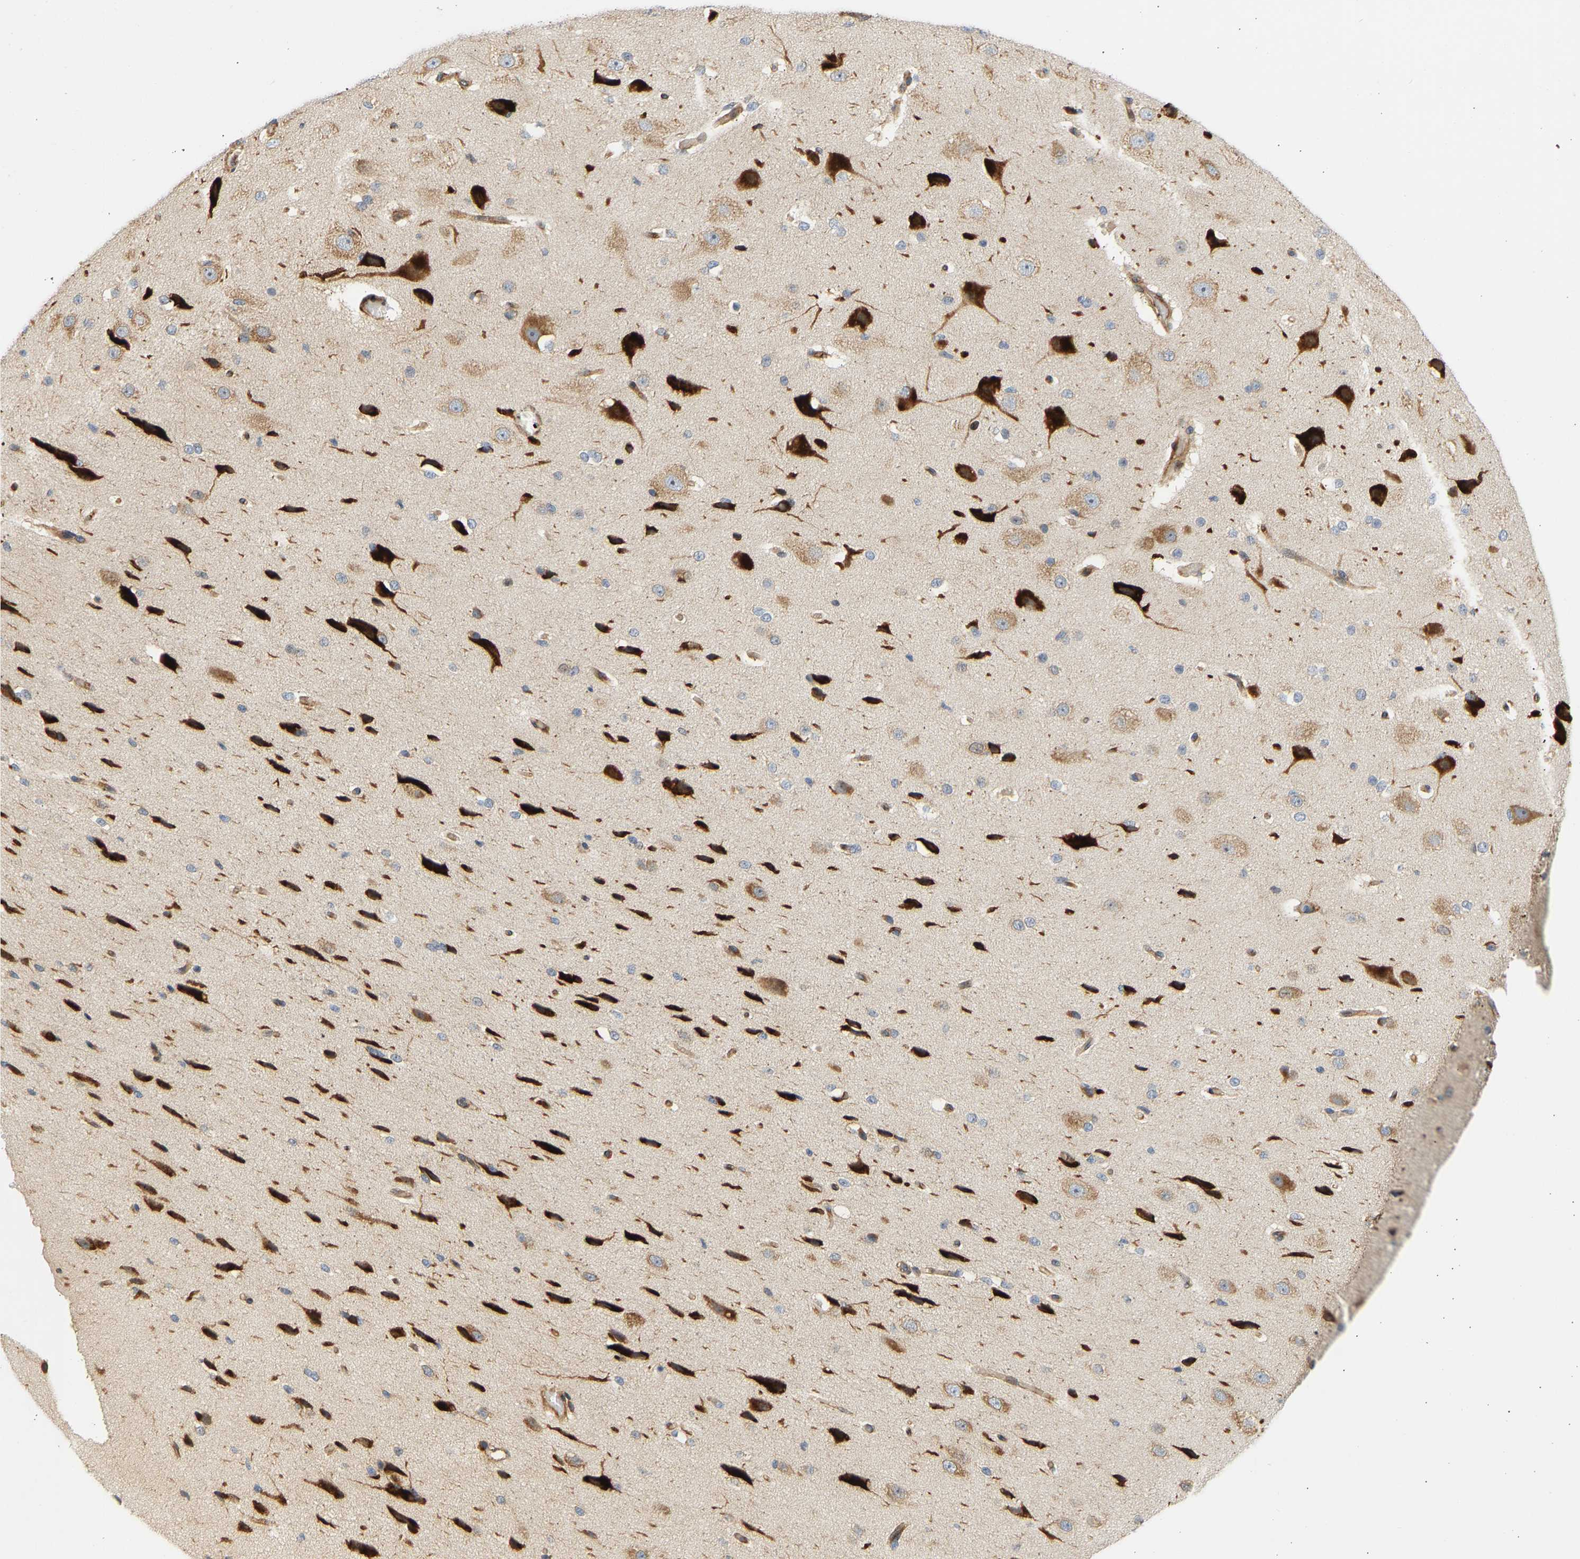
{"staining": {"intensity": "weak", "quantity": ">75%", "location": "cytoplasmic/membranous"}, "tissue": "cerebral cortex", "cell_type": "Endothelial cells", "image_type": "normal", "snomed": [{"axis": "morphology", "description": "Normal tissue, NOS"}, {"axis": "morphology", "description": "Developmental malformation"}, {"axis": "topography", "description": "Cerebral cortex"}], "caption": "Protein positivity by immunohistochemistry (IHC) shows weak cytoplasmic/membranous expression in approximately >75% of endothelial cells in normal cerebral cortex.", "gene": "RPS14", "patient": {"sex": "female", "age": 30}}